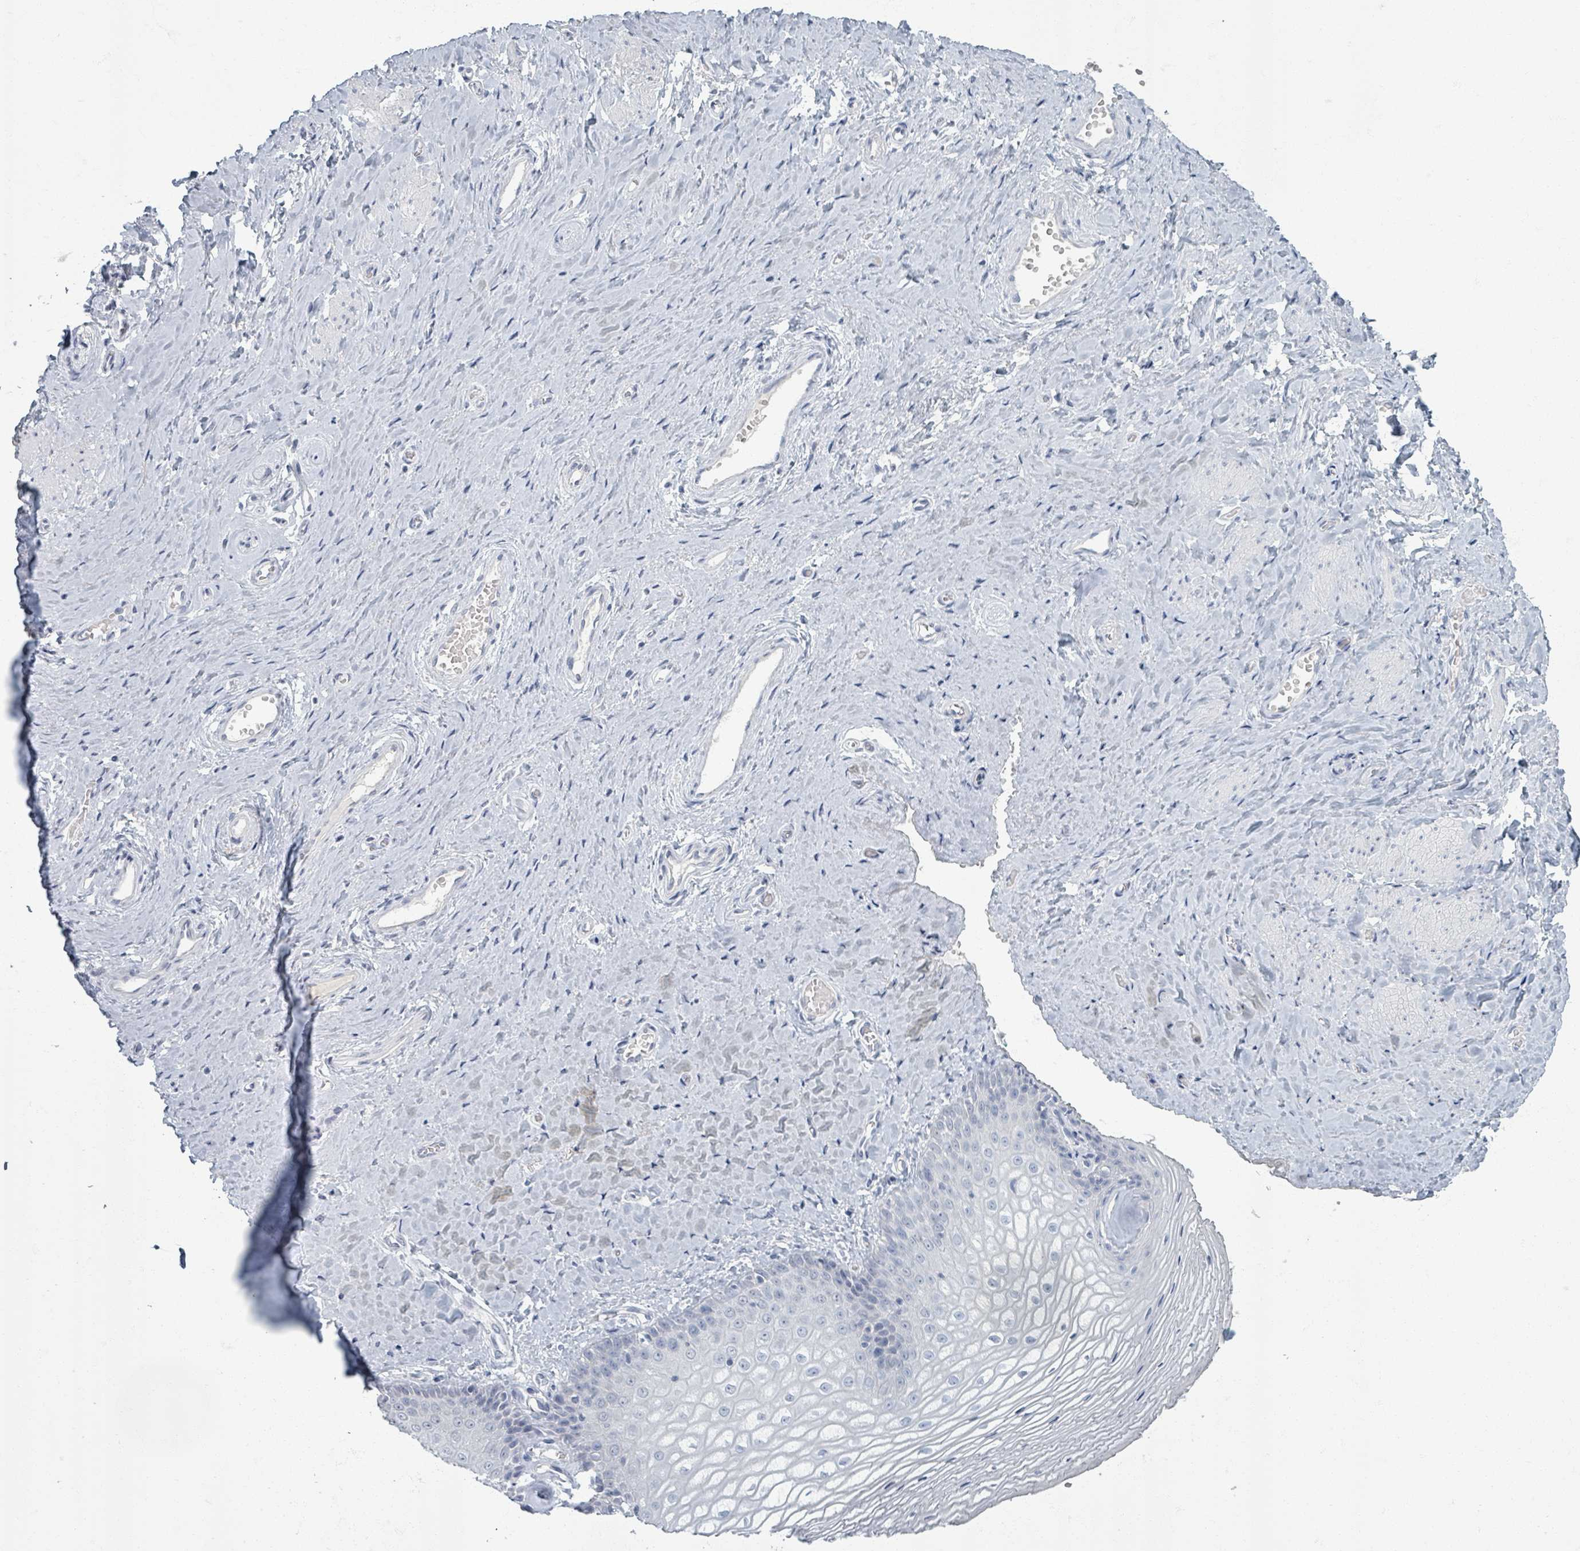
{"staining": {"intensity": "negative", "quantity": "none", "location": "none"}, "tissue": "vagina", "cell_type": "Squamous epithelial cells", "image_type": "normal", "snomed": [{"axis": "morphology", "description": "Normal tissue, NOS"}, {"axis": "topography", "description": "Vagina"}], "caption": "An immunohistochemistry histopathology image of normal vagina is shown. There is no staining in squamous epithelial cells of vagina.", "gene": "WNT11", "patient": {"sex": "female", "age": 65}}